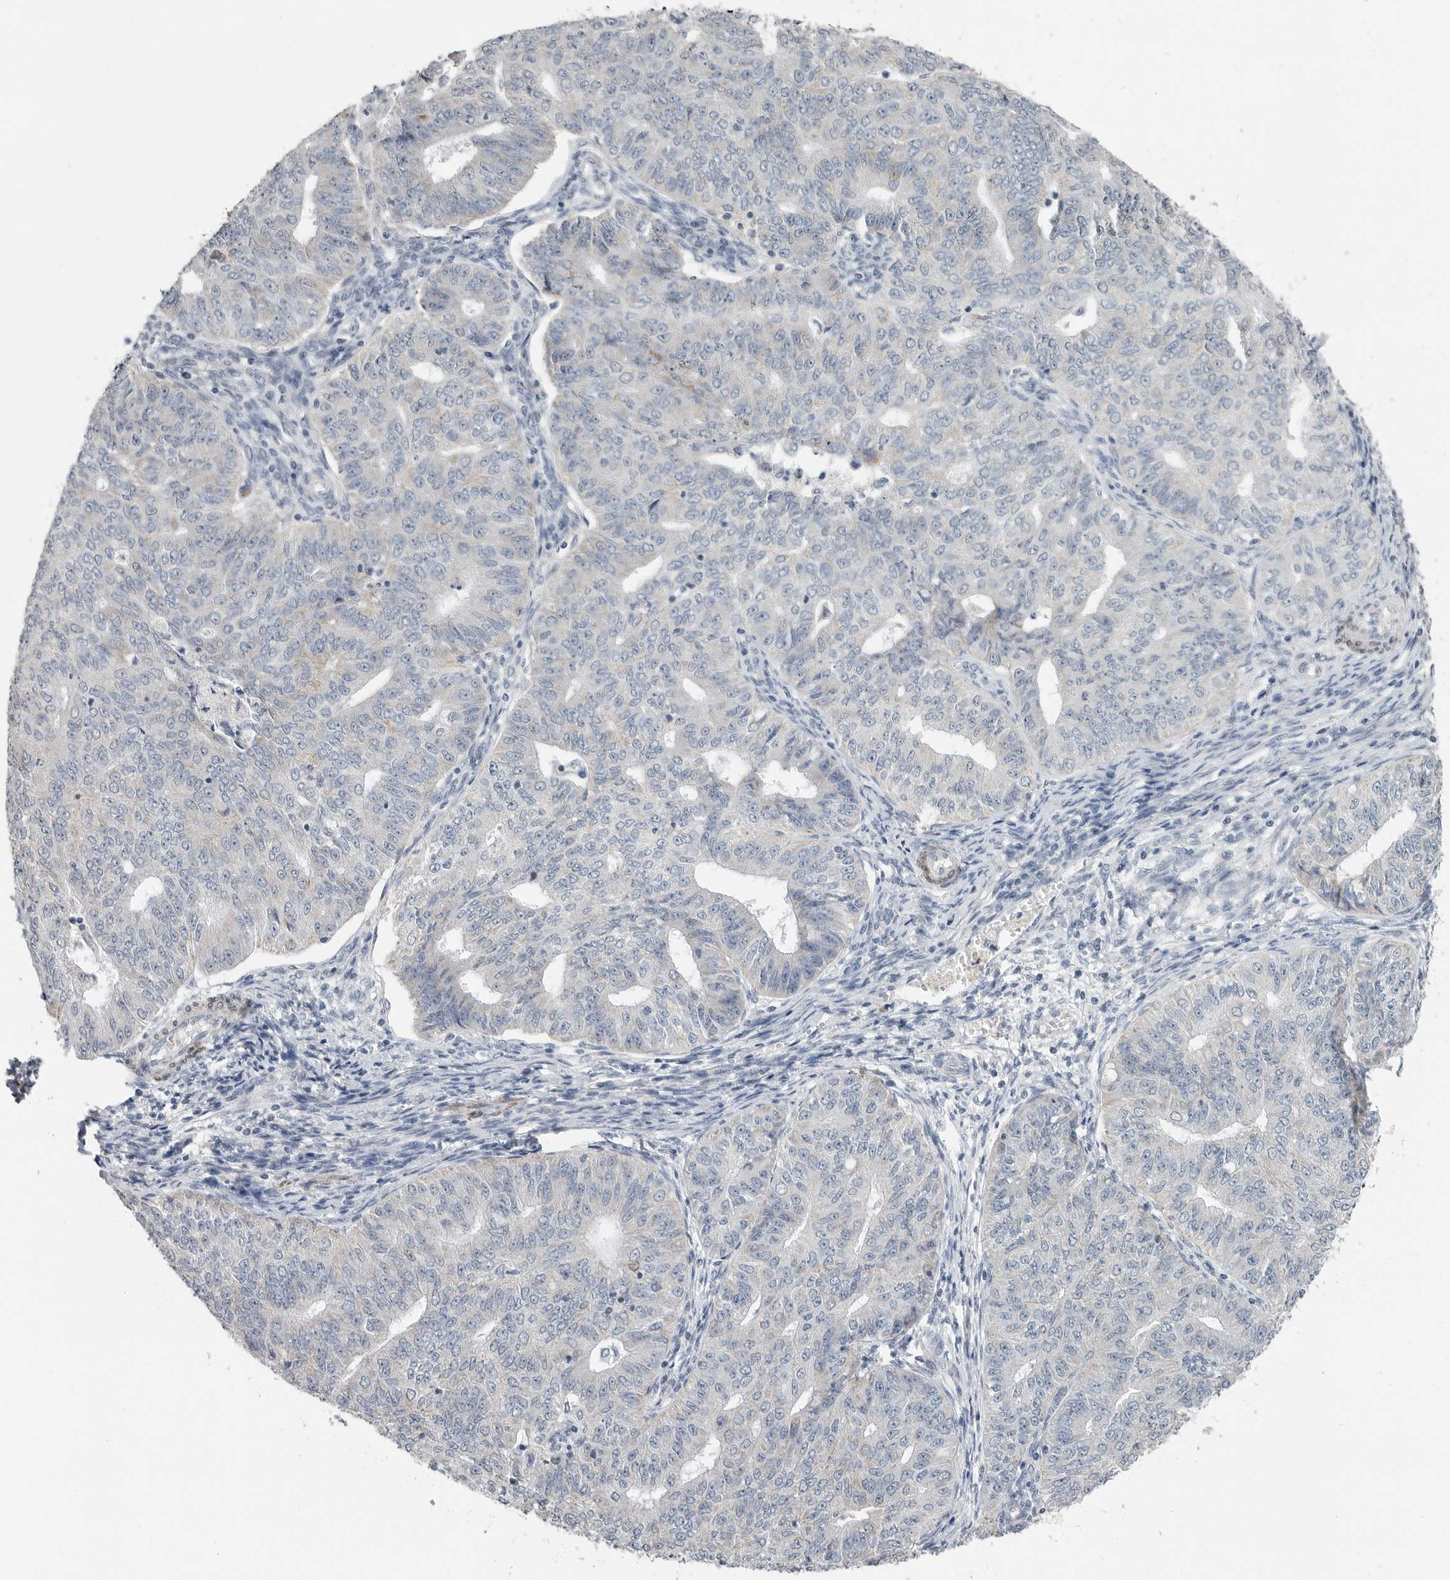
{"staining": {"intensity": "negative", "quantity": "none", "location": "none"}, "tissue": "endometrial cancer", "cell_type": "Tumor cells", "image_type": "cancer", "snomed": [{"axis": "morphology", "description": "Adenocarcinoma, NOS"}, {"axis": "topography", "description": "Endometrium"}], "caption": "This histopathology image is of endometrial cancer stained with IHC to label a protein in brown with the nuclei are counter-stained blue. There is no staining in tumor cells.", "gene": "PLN", "patient": {"sex": "female", "age": 32}}